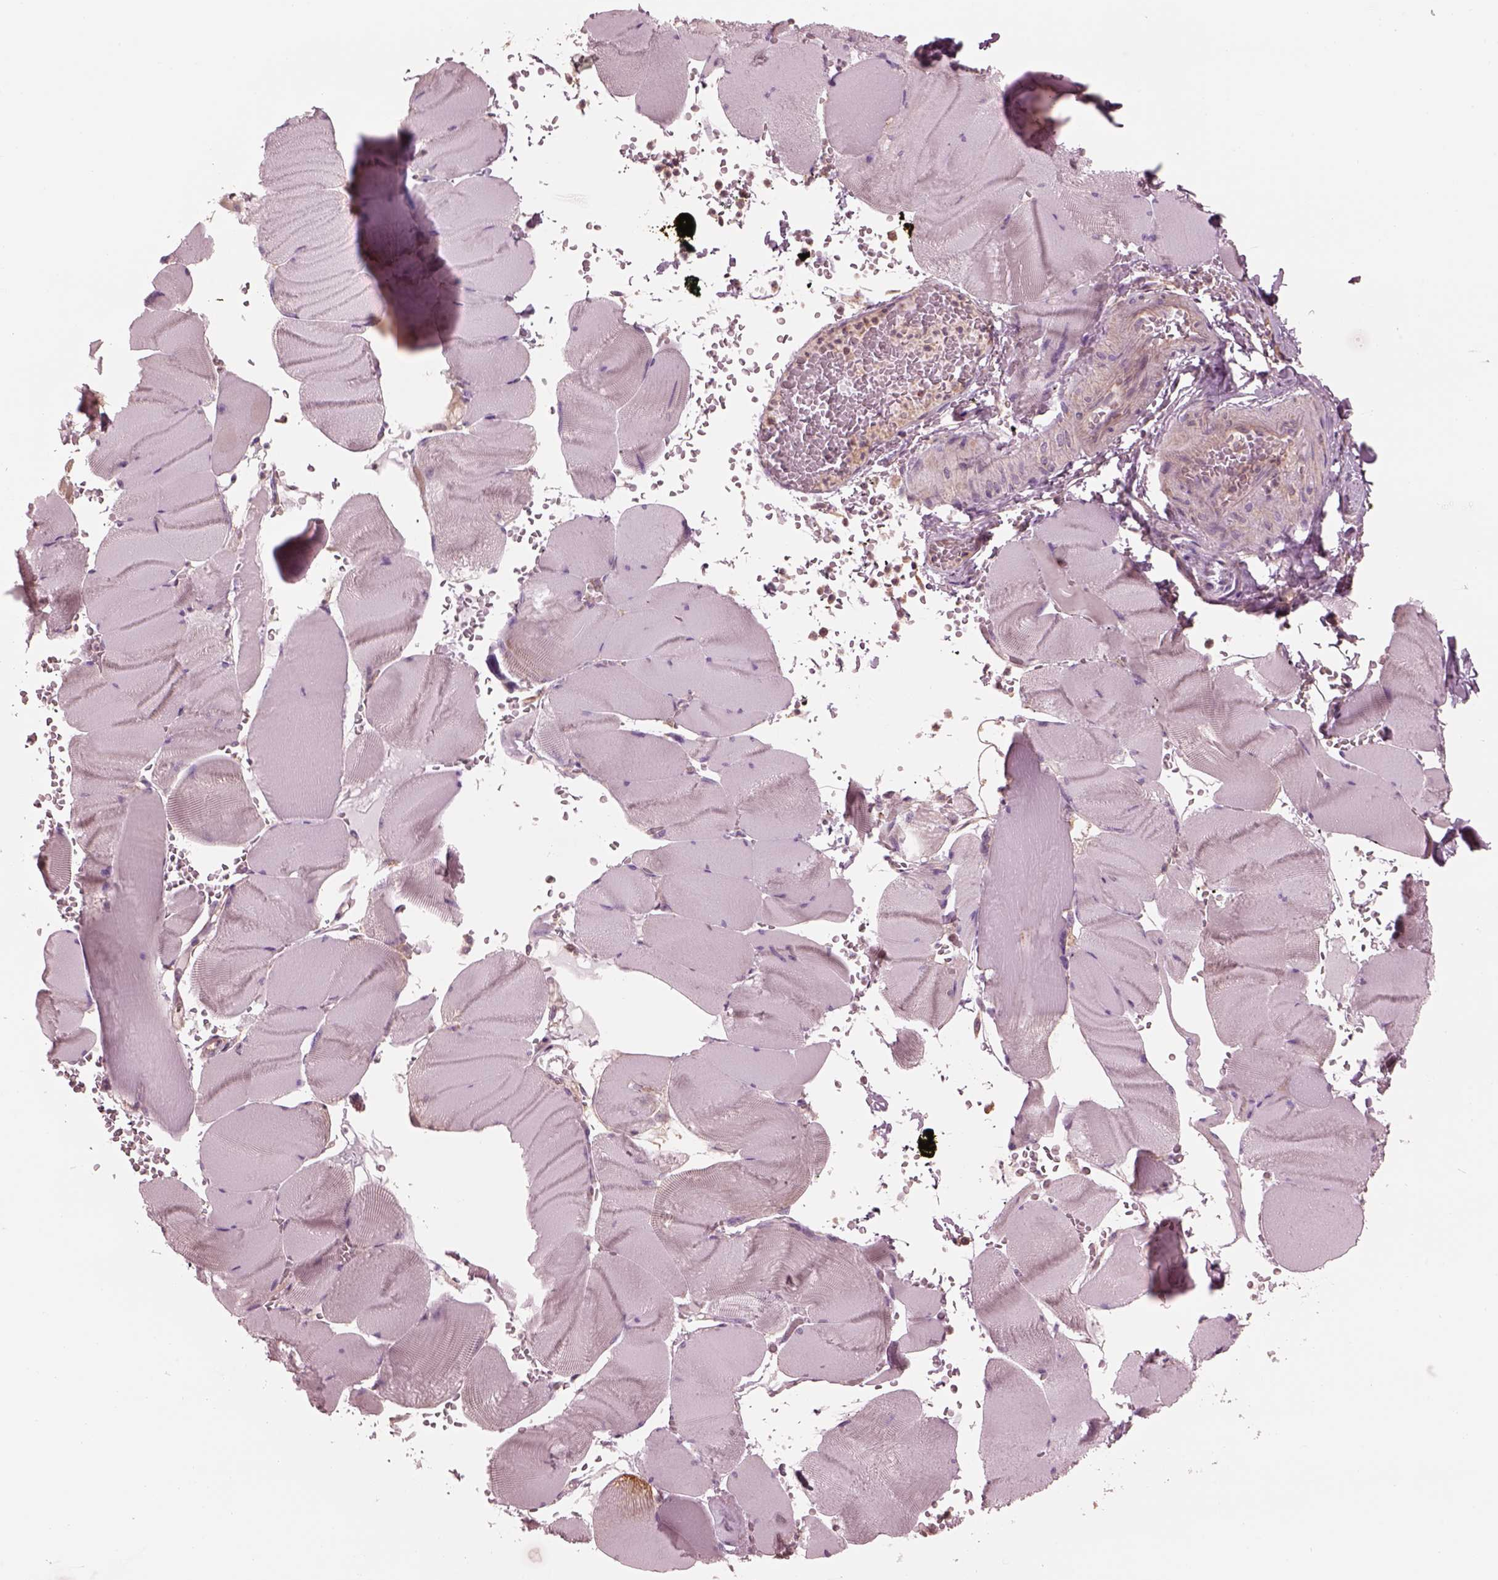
{"staining": {"intensity": "negative", "quantity": "none", "location": "none"}, "tissue": "skeletal muscle", "cell_type": "Myocytes", "image_type": "normal", "snomed": [{"axis": "morphology", "description": "Normal tissue, NOS"}, {"axis": "topography", "description": "Skeletal muscle"}], "caption": "The micrograph displays no staining of myocytes in normal skeletal muscle.", "gene": "STK33", "patient": {"sex": "male", "age": 56}}